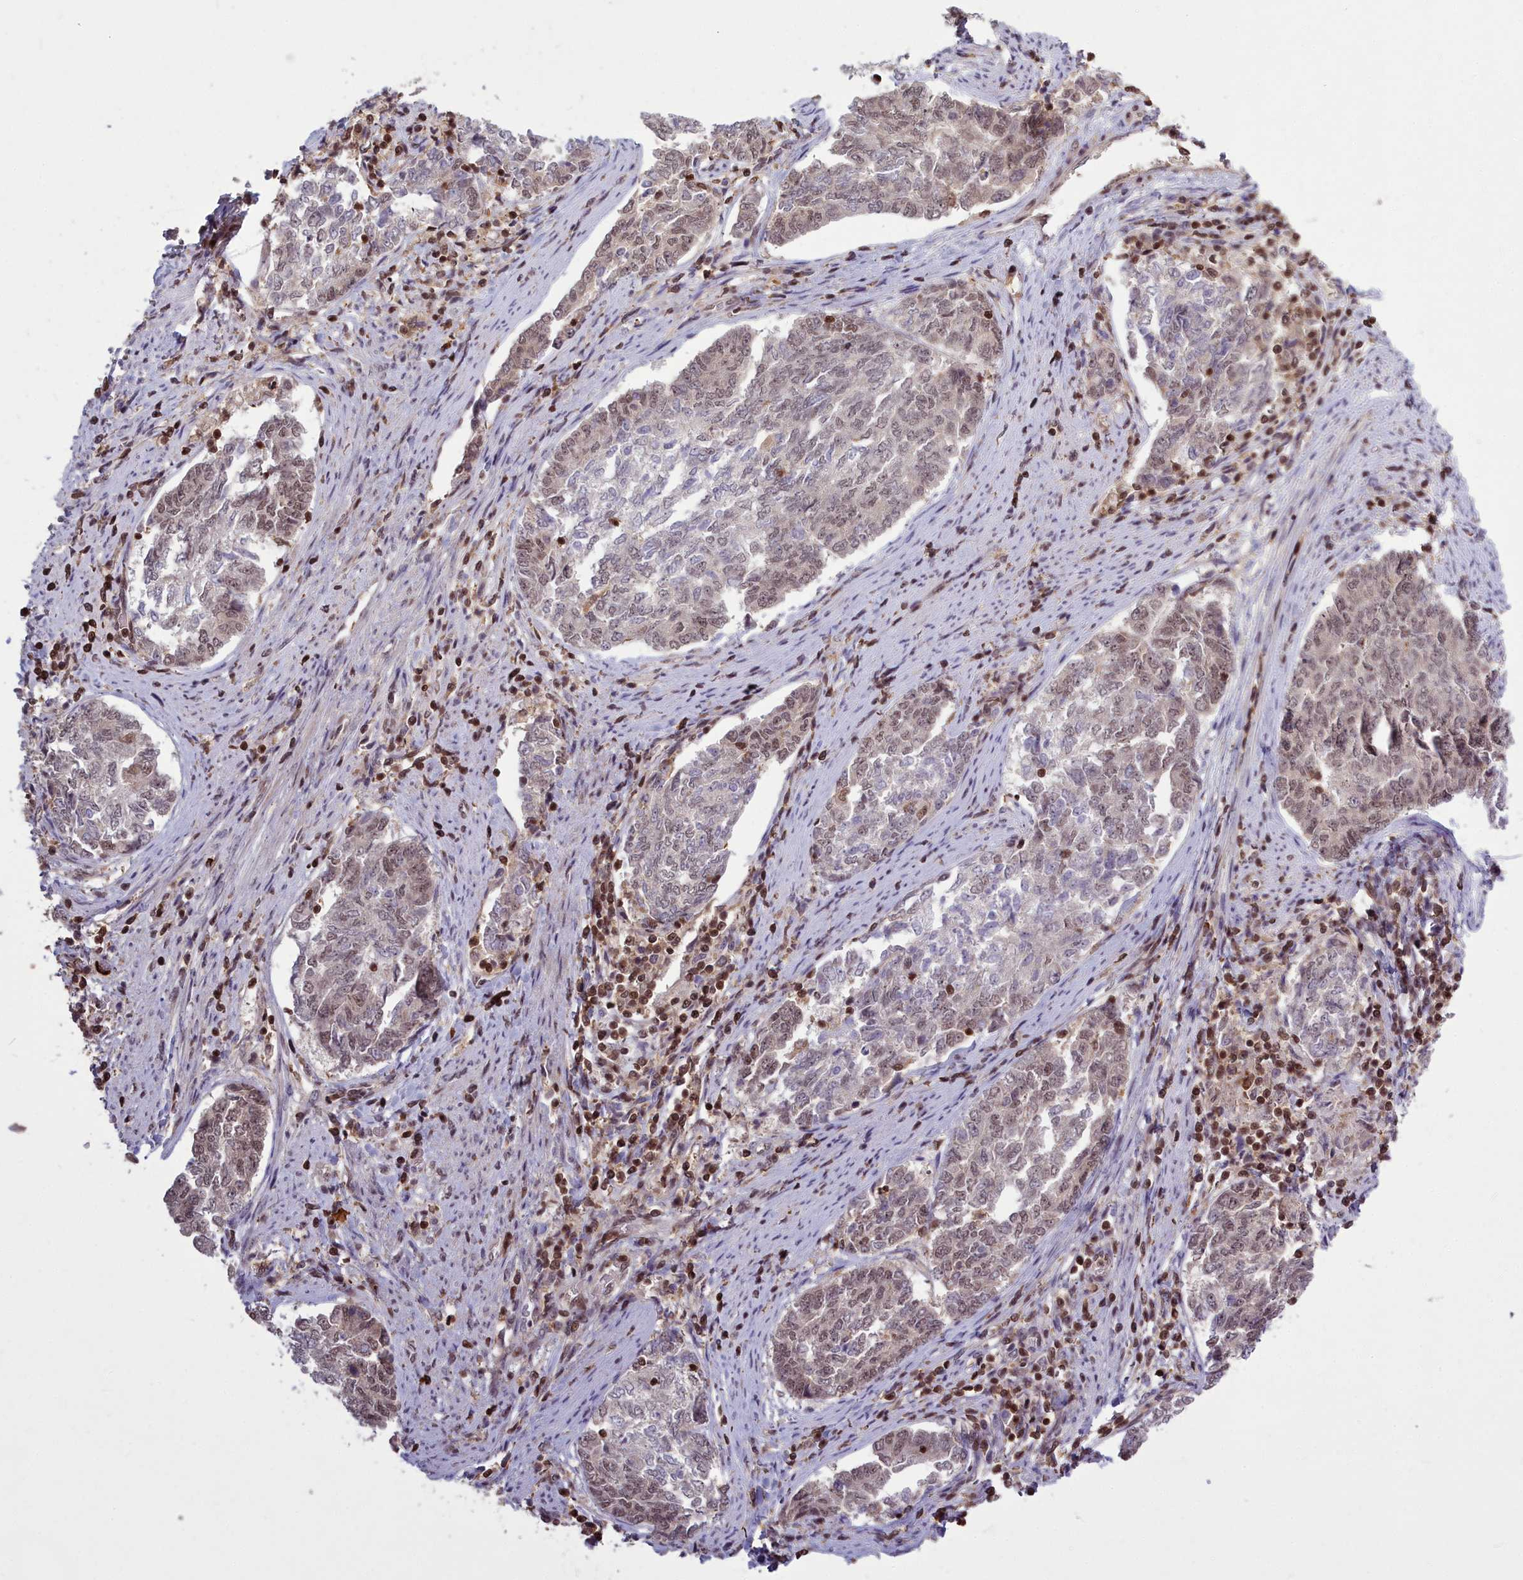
{"staining": {"intensity": "weak", "quantity": "25%-75%", "location": "nuclear"}, "tissue": "endometrial cancer", "cell_type": "Tumor cells", "image_type": "cancer", "snomed": [{"axis": "morphology", "description": "Adenocarcinoma, NOS"}, {"axis": "topography", "description": "Endometrium"}], "caption": "Brown immunohistochemical staining in human endometrial cancer reveals weak nuclear staining in approximately 25%-75% of tumor cells.", "gene": "GMEB1", "patient": {"sex": "female", "age": 80}}